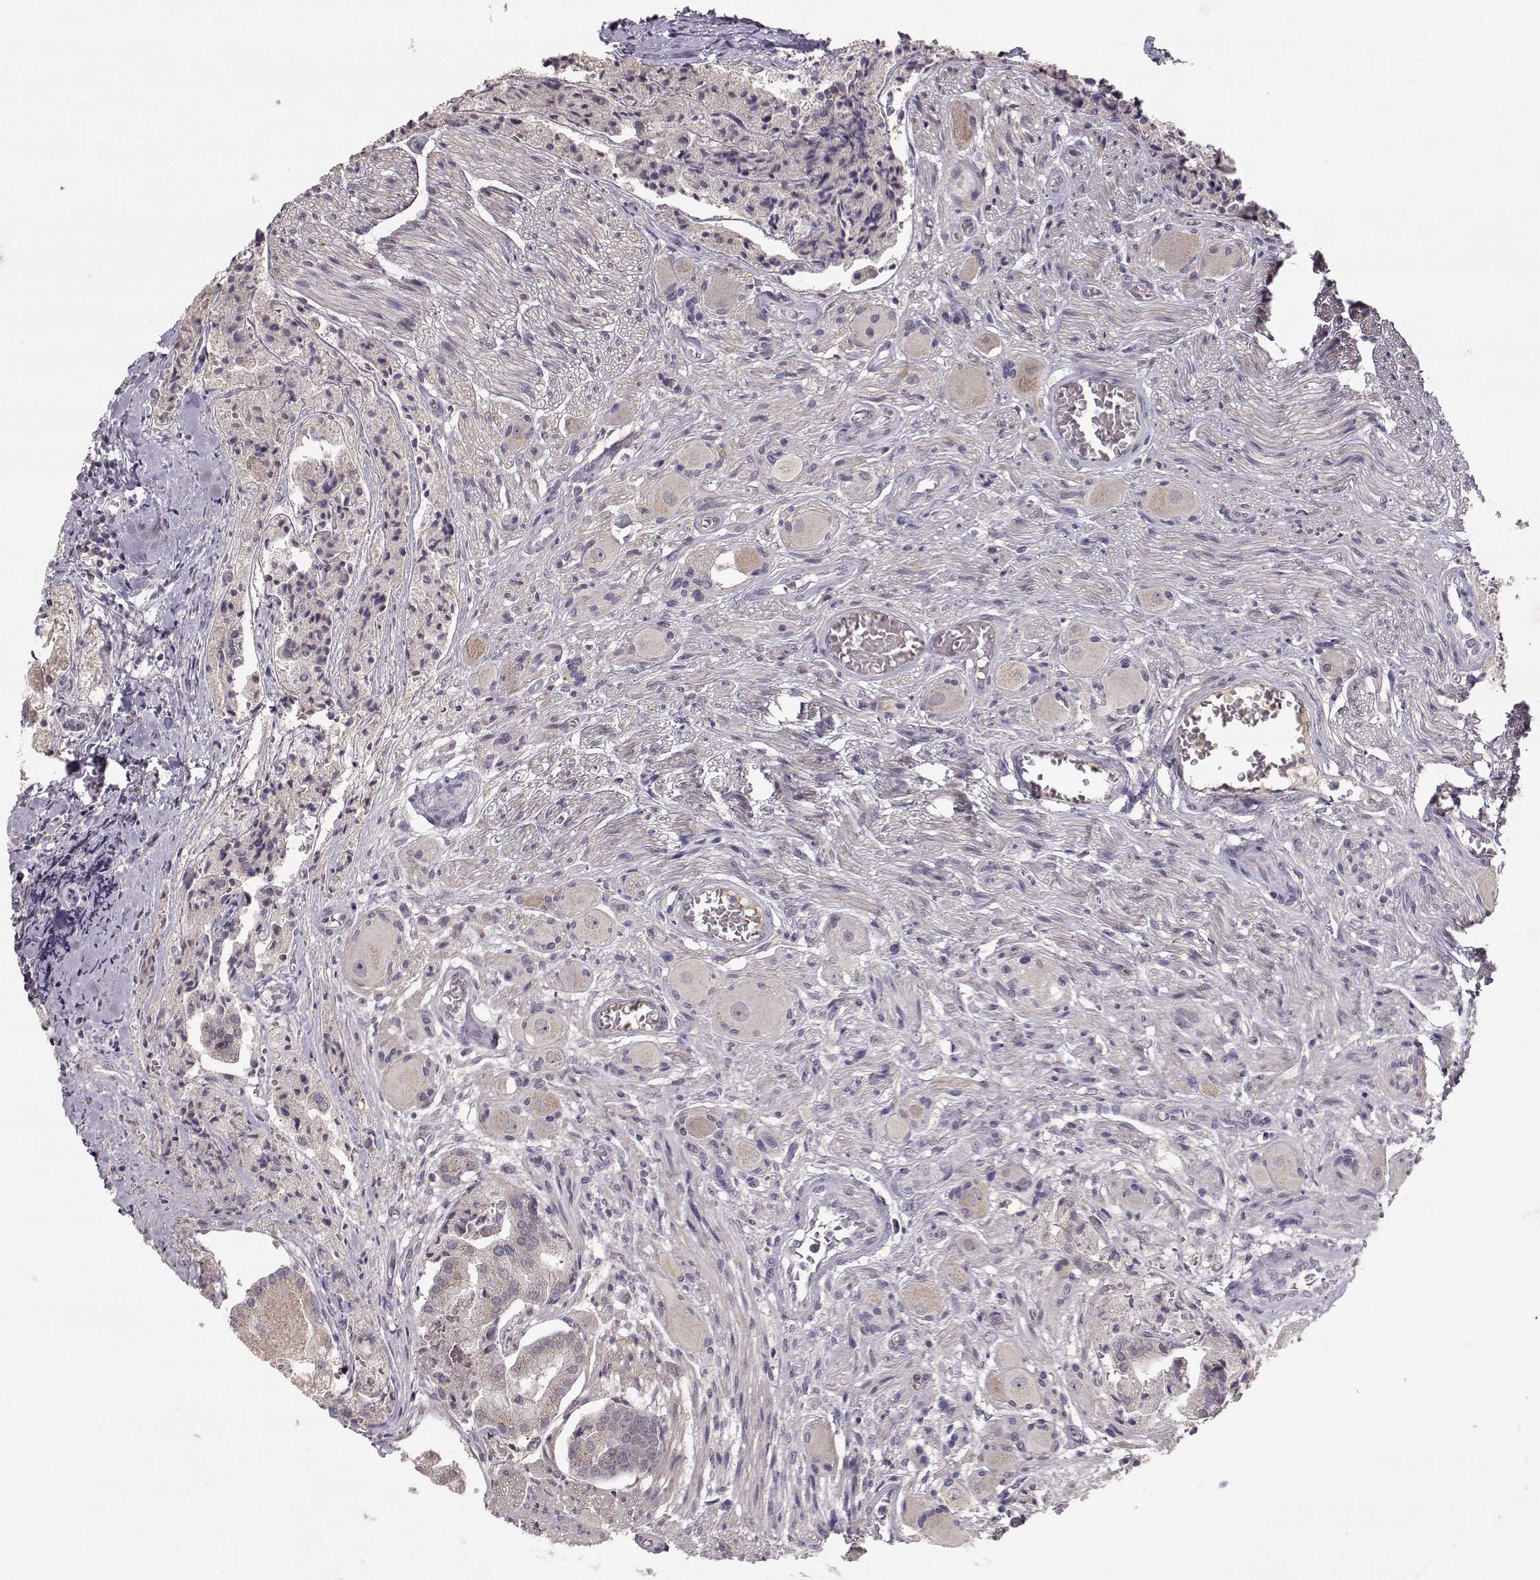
{"staining": {"intensity": "weak", "quantity": "25%-75%", "location": "cytoplasmic/membranous"}, "tissue": "prostate cancer", "cell_type": "Tumor cells", "image_type": "cancer", "snomed": [{"axis": "morphology", "description": "Adenocarcinoma, NOS"}, {"axis": "topography", "description": "Prostate and seminal vesicle, NOS"}, {"axis": "topography", "description": "Prostate"}], "caption": "Immunohistochemistry histopathology image of prostate adenocarcinoma stained for a protein (brown), which displays low levels of weak cytoplasmic/membranous staining in about 25%-75% of tumor cells.", "gene": "PNMT", "patient": {"sex": "male", "age": 44}}